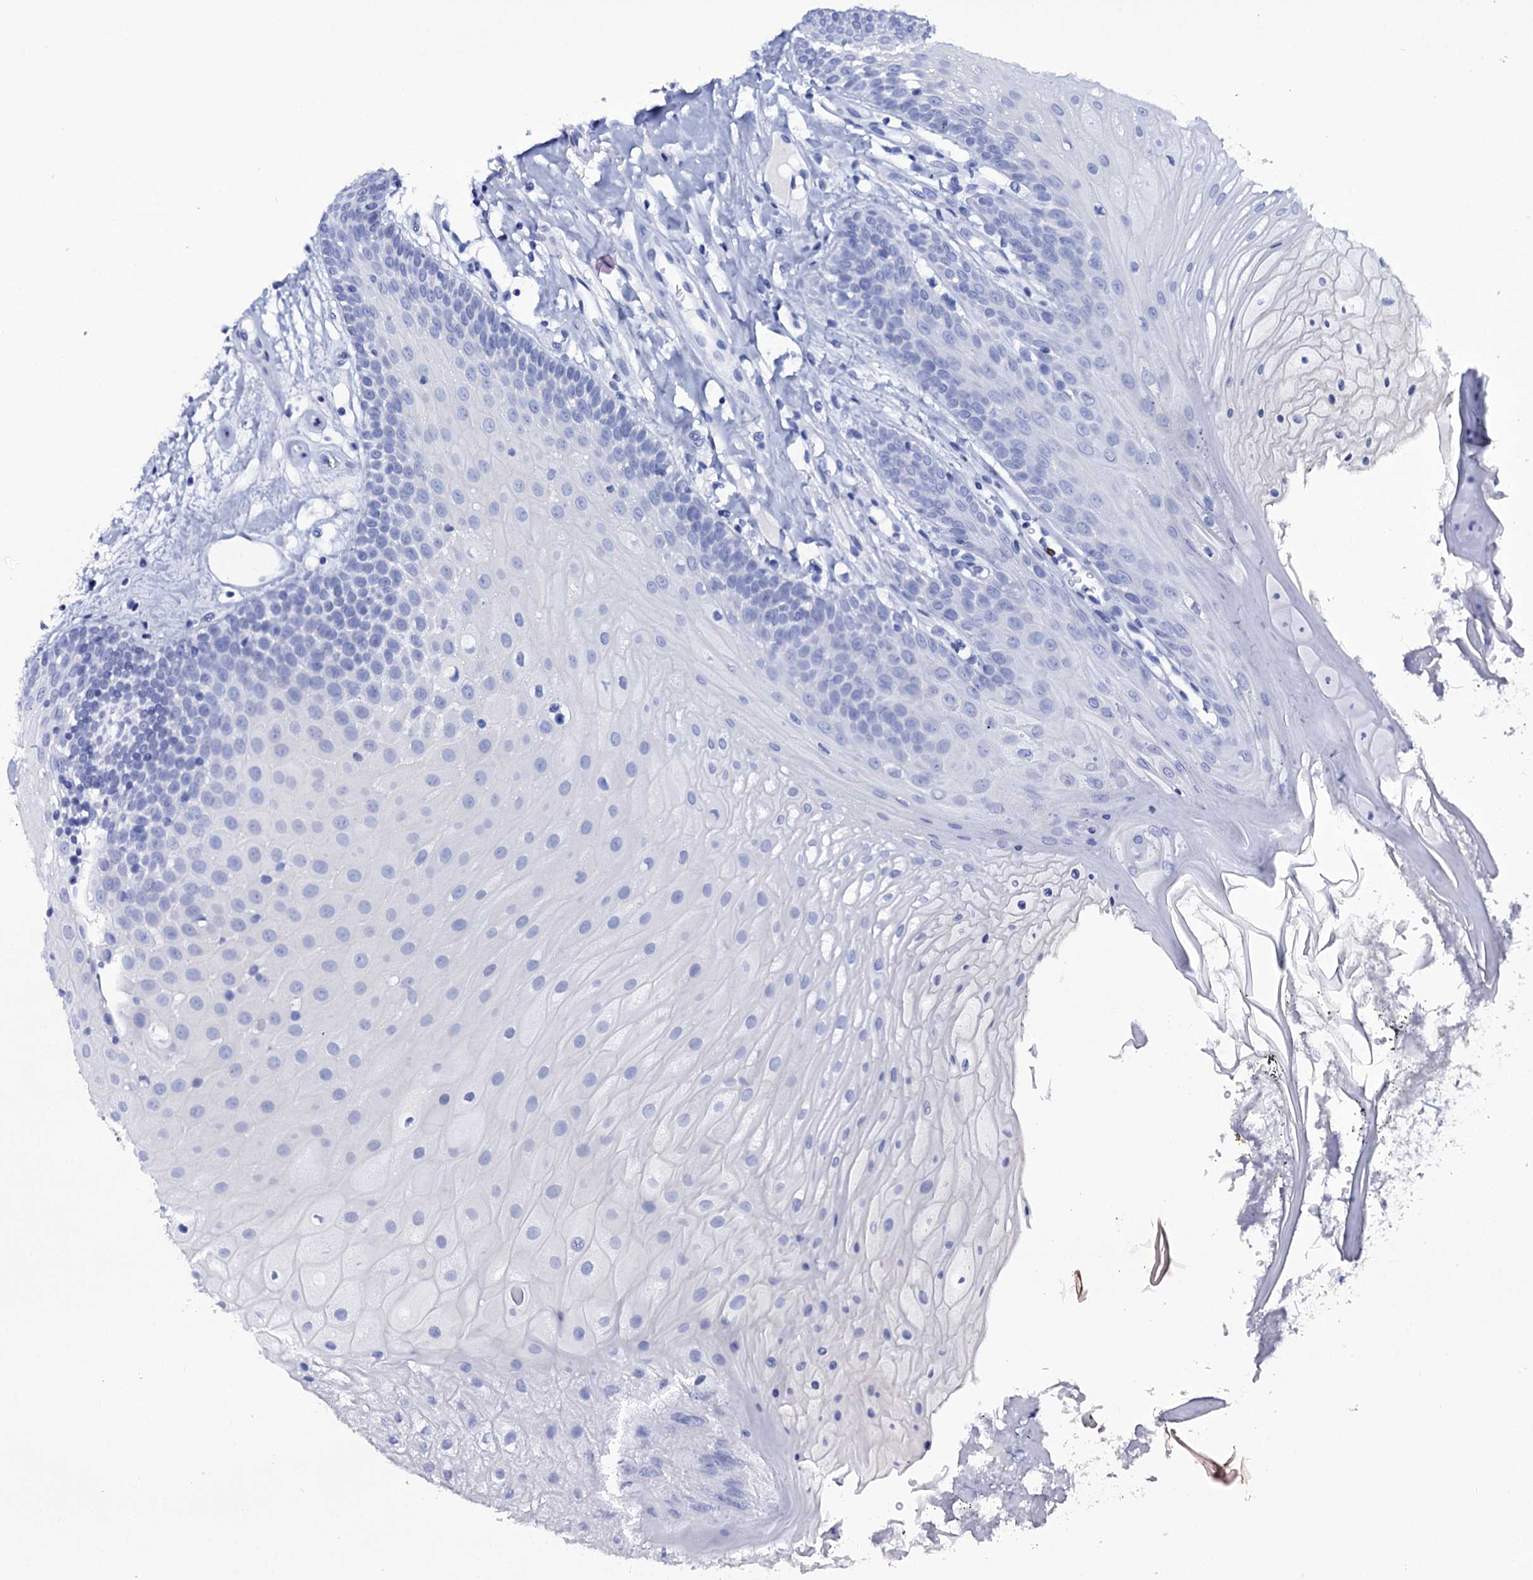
{"staining": {"intensity": "negative", "quantity": "none", "location": "none"}, "tissue": "oral mucosa", "cell_type": "Squamous epithelial cells", "image_type": "normal", "snomed": [{"axis": "morphology", "description": "Normal tissue, NOS"}, {"axis": "topography", "description": "Oral tissue"}], "caption": "Immunohistochemistry micrograph of normal oral mucosa stained for a protein (brown), which demonstrates no expression in squamous epithelial cells. (IHC, brightfield microscopy, high magnification).", "gene": "ITPRID2", "patient": {"sex": "female", "age": 80}}